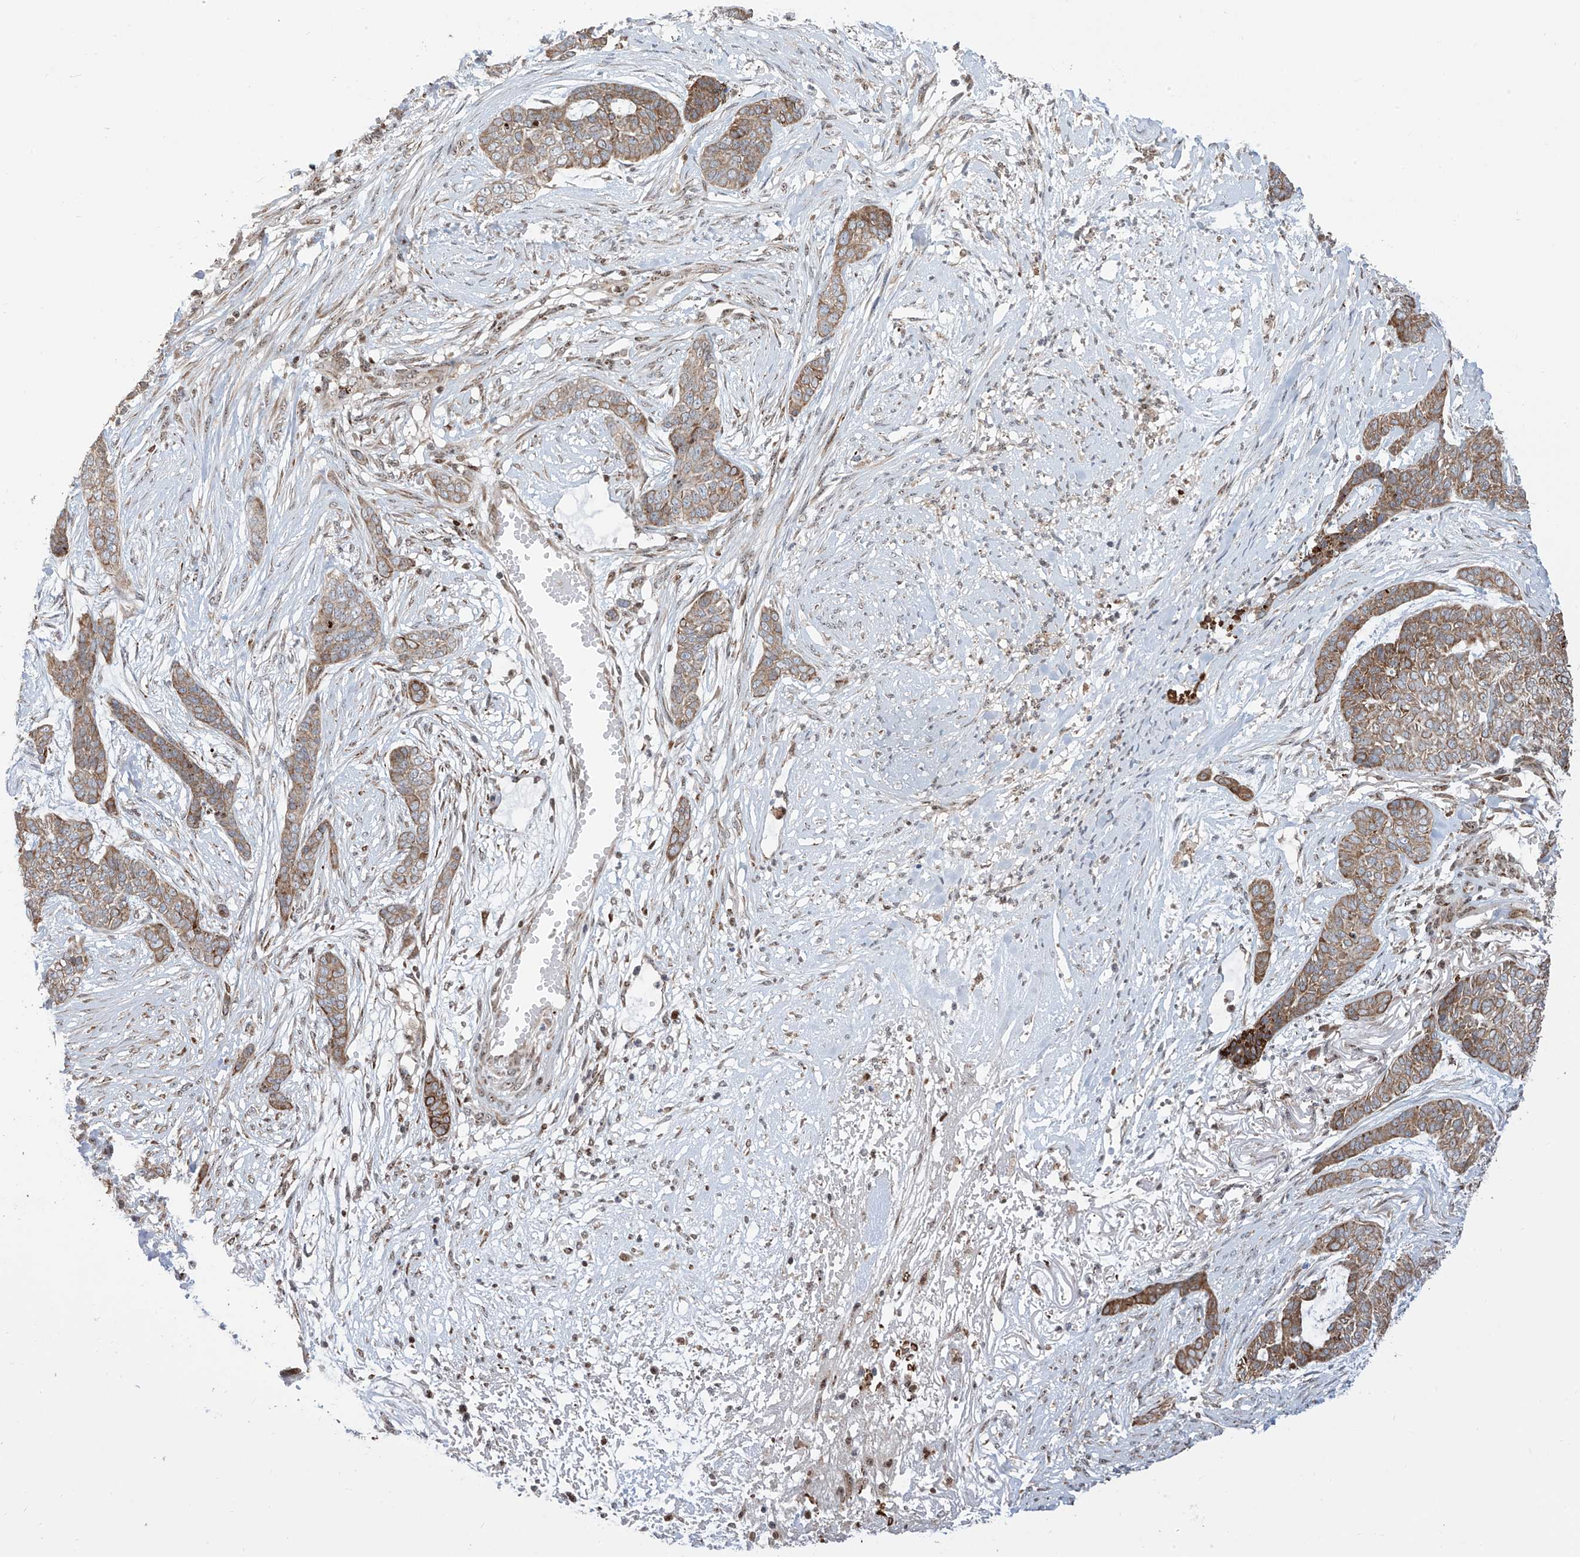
{"staining": {"intensity": "moderate", "quantity": ">75%", "location": "cytoplasmic/membranous"}, "tissue": "skin cancer", "cell_type": "Tumor cells", "image_type": "cancer", "snomed": [{"axis": "morphology", "description": "Basal cell carcinoma"}, {"axis": "topography", "description": "Skin"}], "caption": "Moderate cytoplasmic/membranous protein staining is present in approximately >75% of tumor cells in skin cancer.", "gene": "ZBTB8A", "patient": {"sex": "female", "age": 64}}